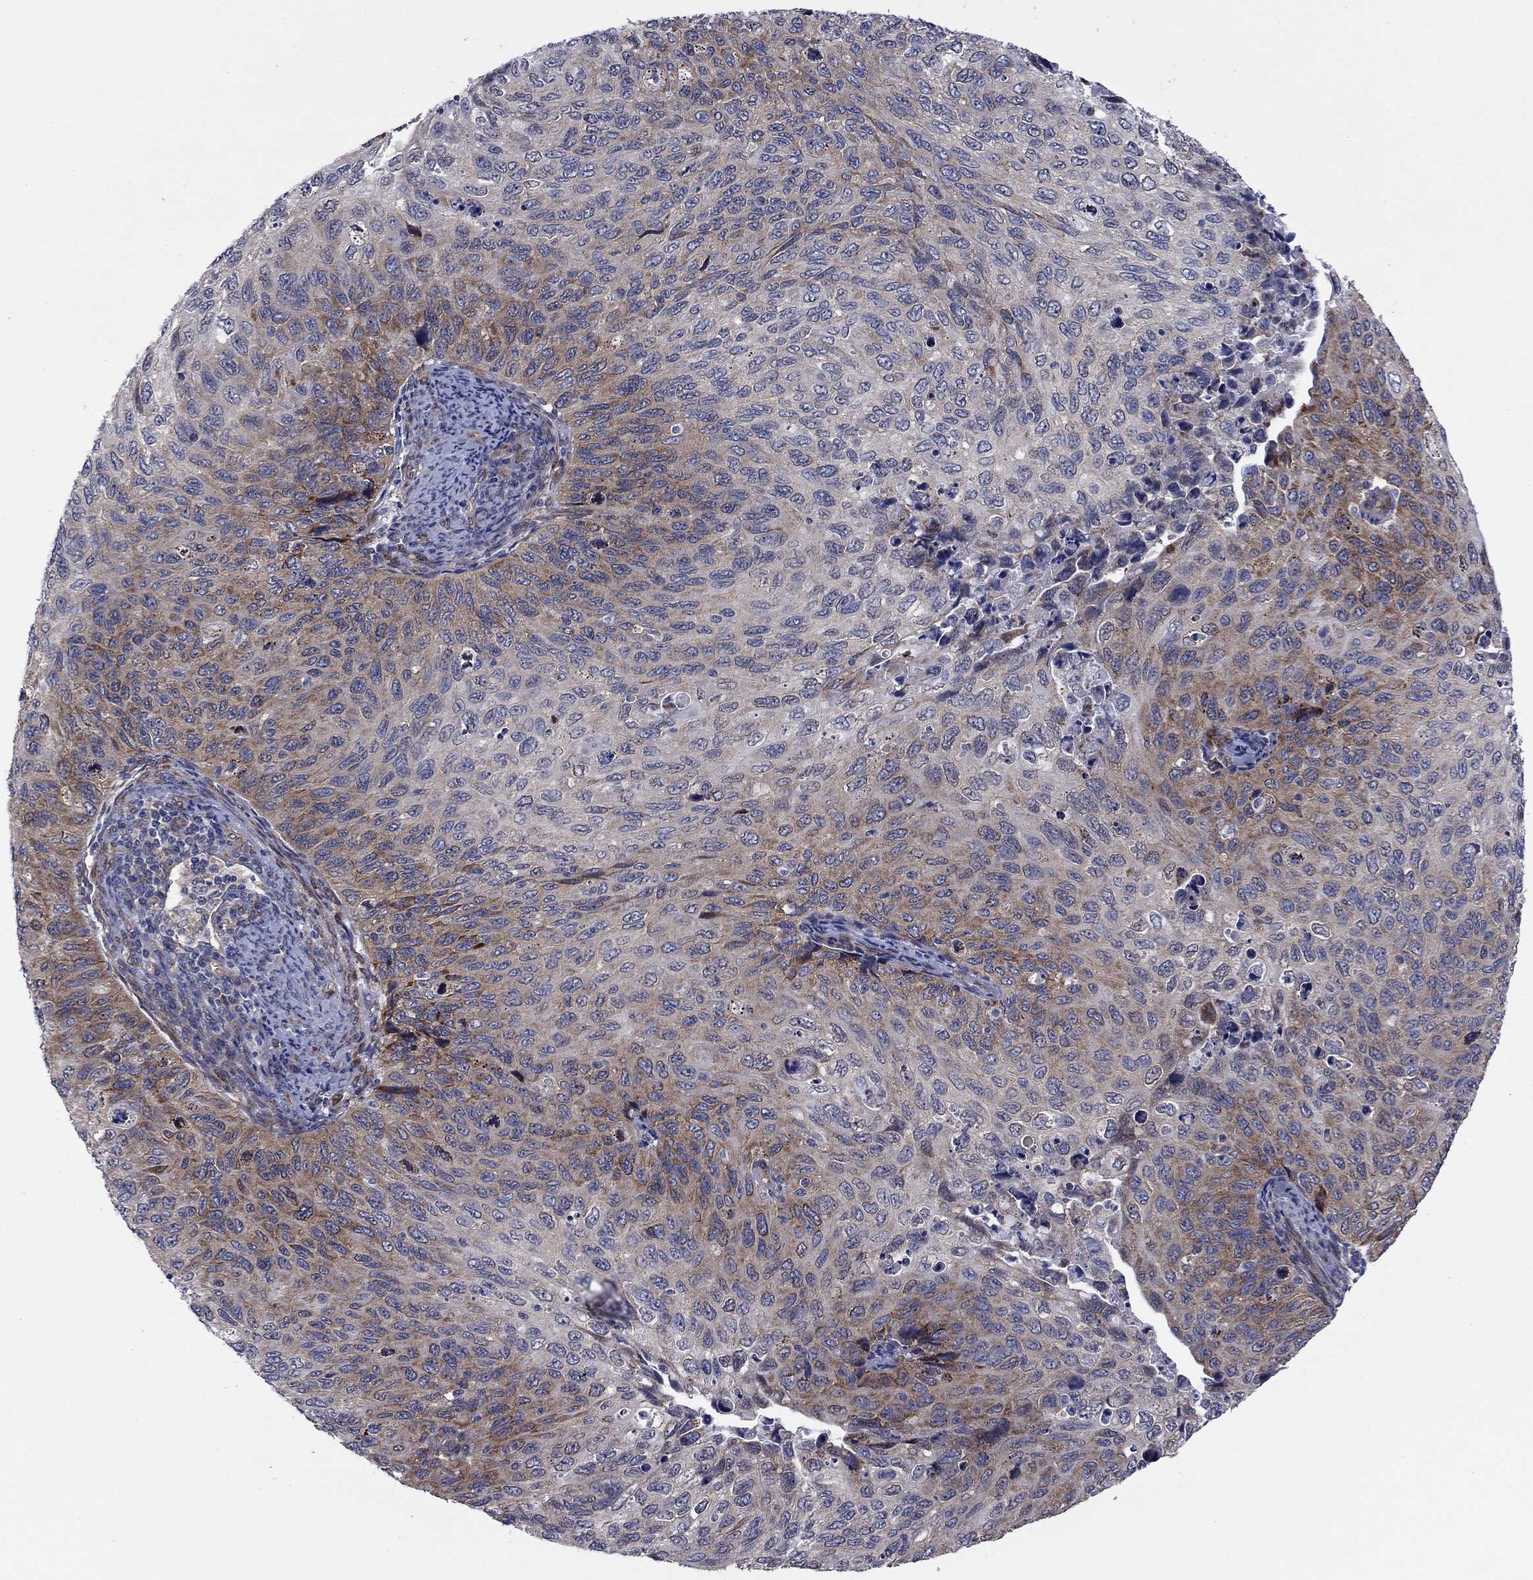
{"staining": {"intensity": "moderate", "quantity": "25%-75%", "location": "cytoplasmic/membranous"}, "tissue": "cervical cancer", "cell_type": "Tumor cells", "image_type": "cancer", "snomed": [{"axis": "morphology", "description": "Squamous cell carcinoma, NOS"}, {"axis": "topography", "description": "Cervix"}], "caption": "This is an image of IHC staining of squamous cell carcinoma (cervical), which shows moderate staining in the cytoplasmic/membranous of tumor cells.", "gene": "GPR155", "patient": {"sex": "female", "age": 70}}